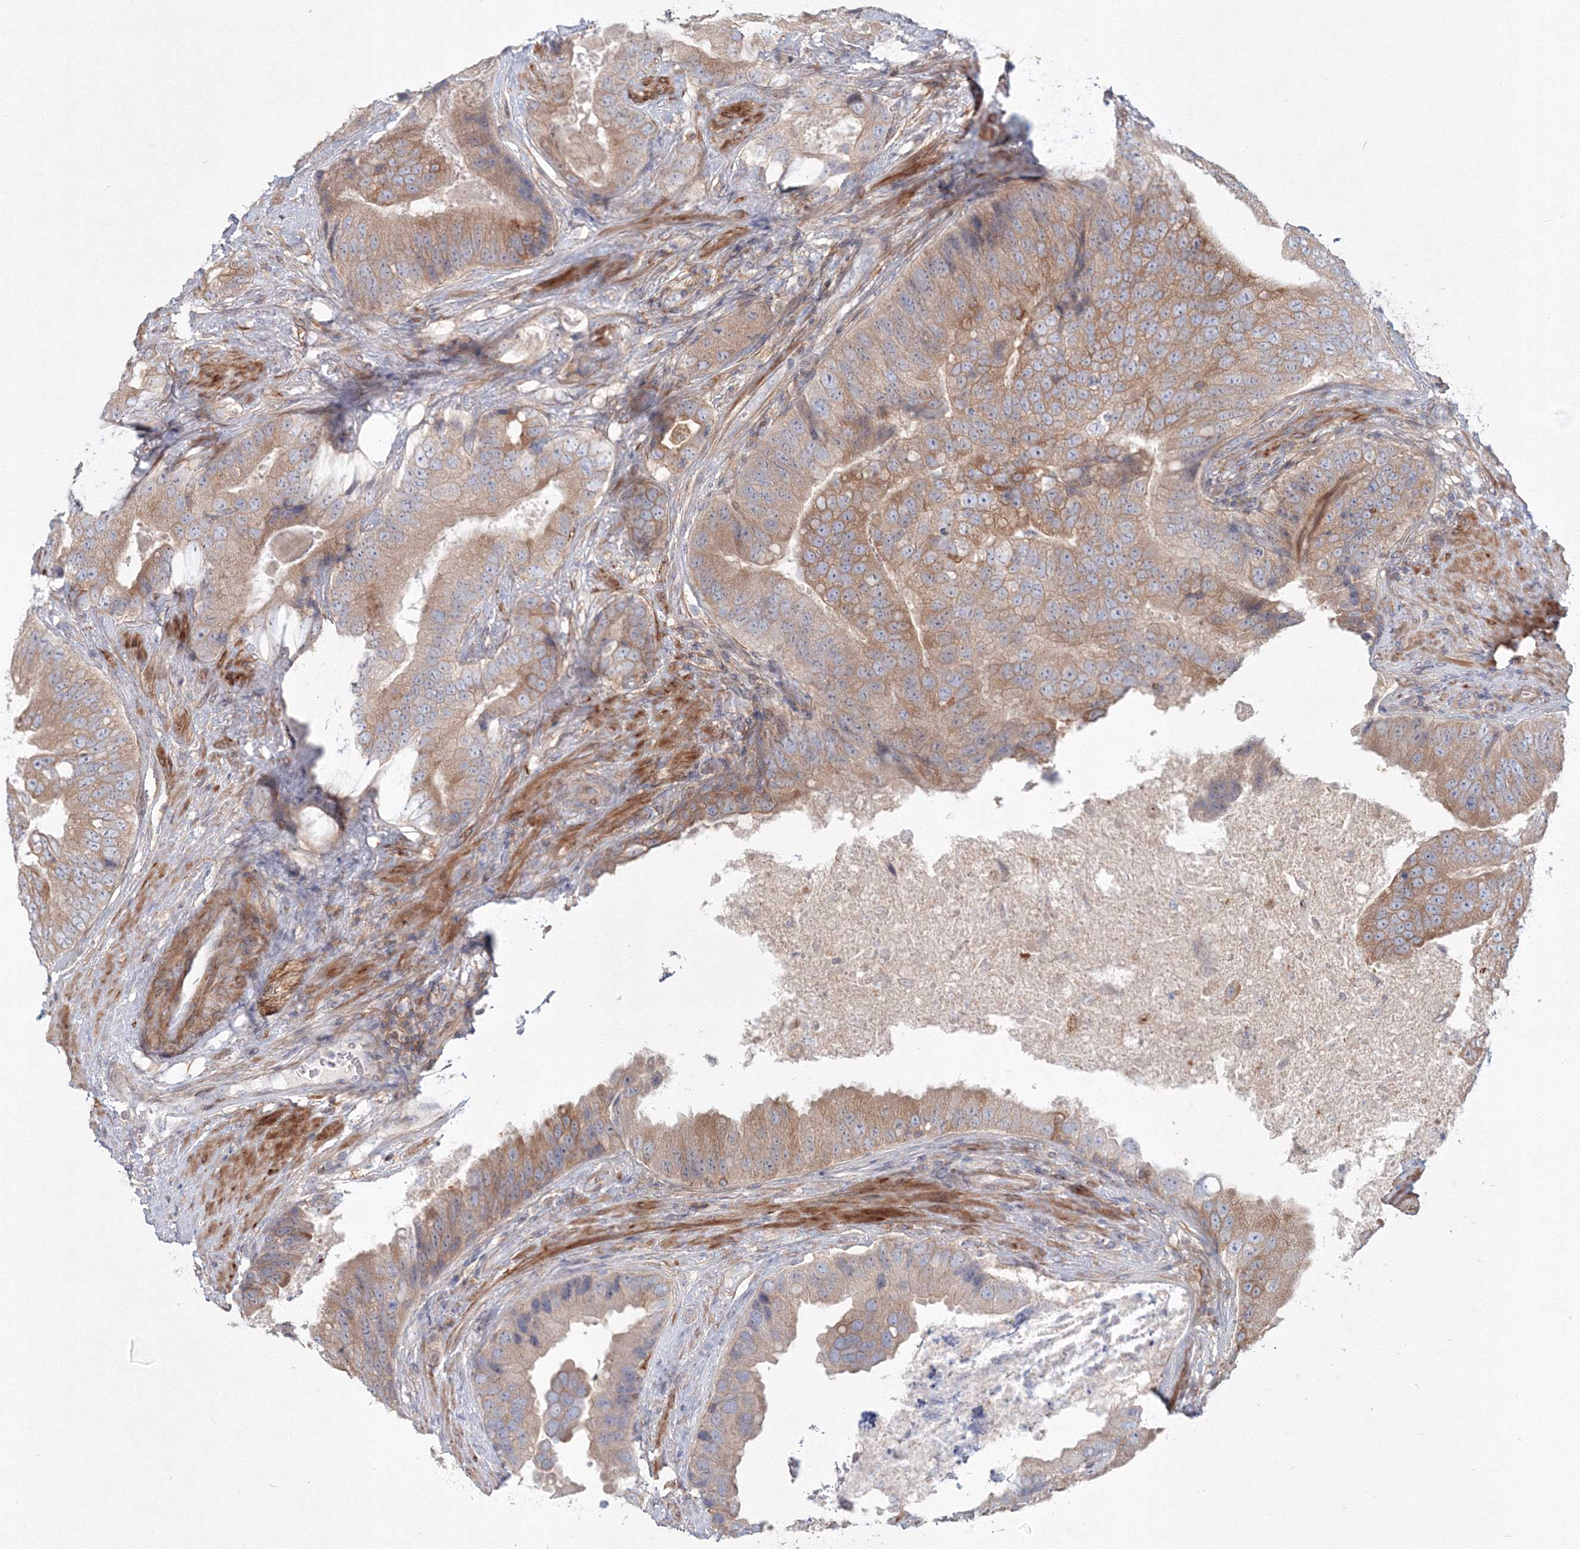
{"staining": {"intensity": "moderate", "quantity": "25%-75%", "location": "cytoplasmic/membranous"}, "tissue": "prostate cancer", "cell_type": "Tumor cells", "image_type": "cancer", "snomed": [{"axis": "morphology", "description": "Adenocarcinoma, High grade"}, {"axis": "topography", "description": "Prostate"}], "caption": "Tumor cells exhibit moderate cytoplasmic/membranous expression in approximately 25%-75% of cells in prostate cancer. The protein is shown in brown color, while the nuclei are stained blue.", "gene": "SH3PXD2A", "patient": {"sex": "male", "age": 70}}